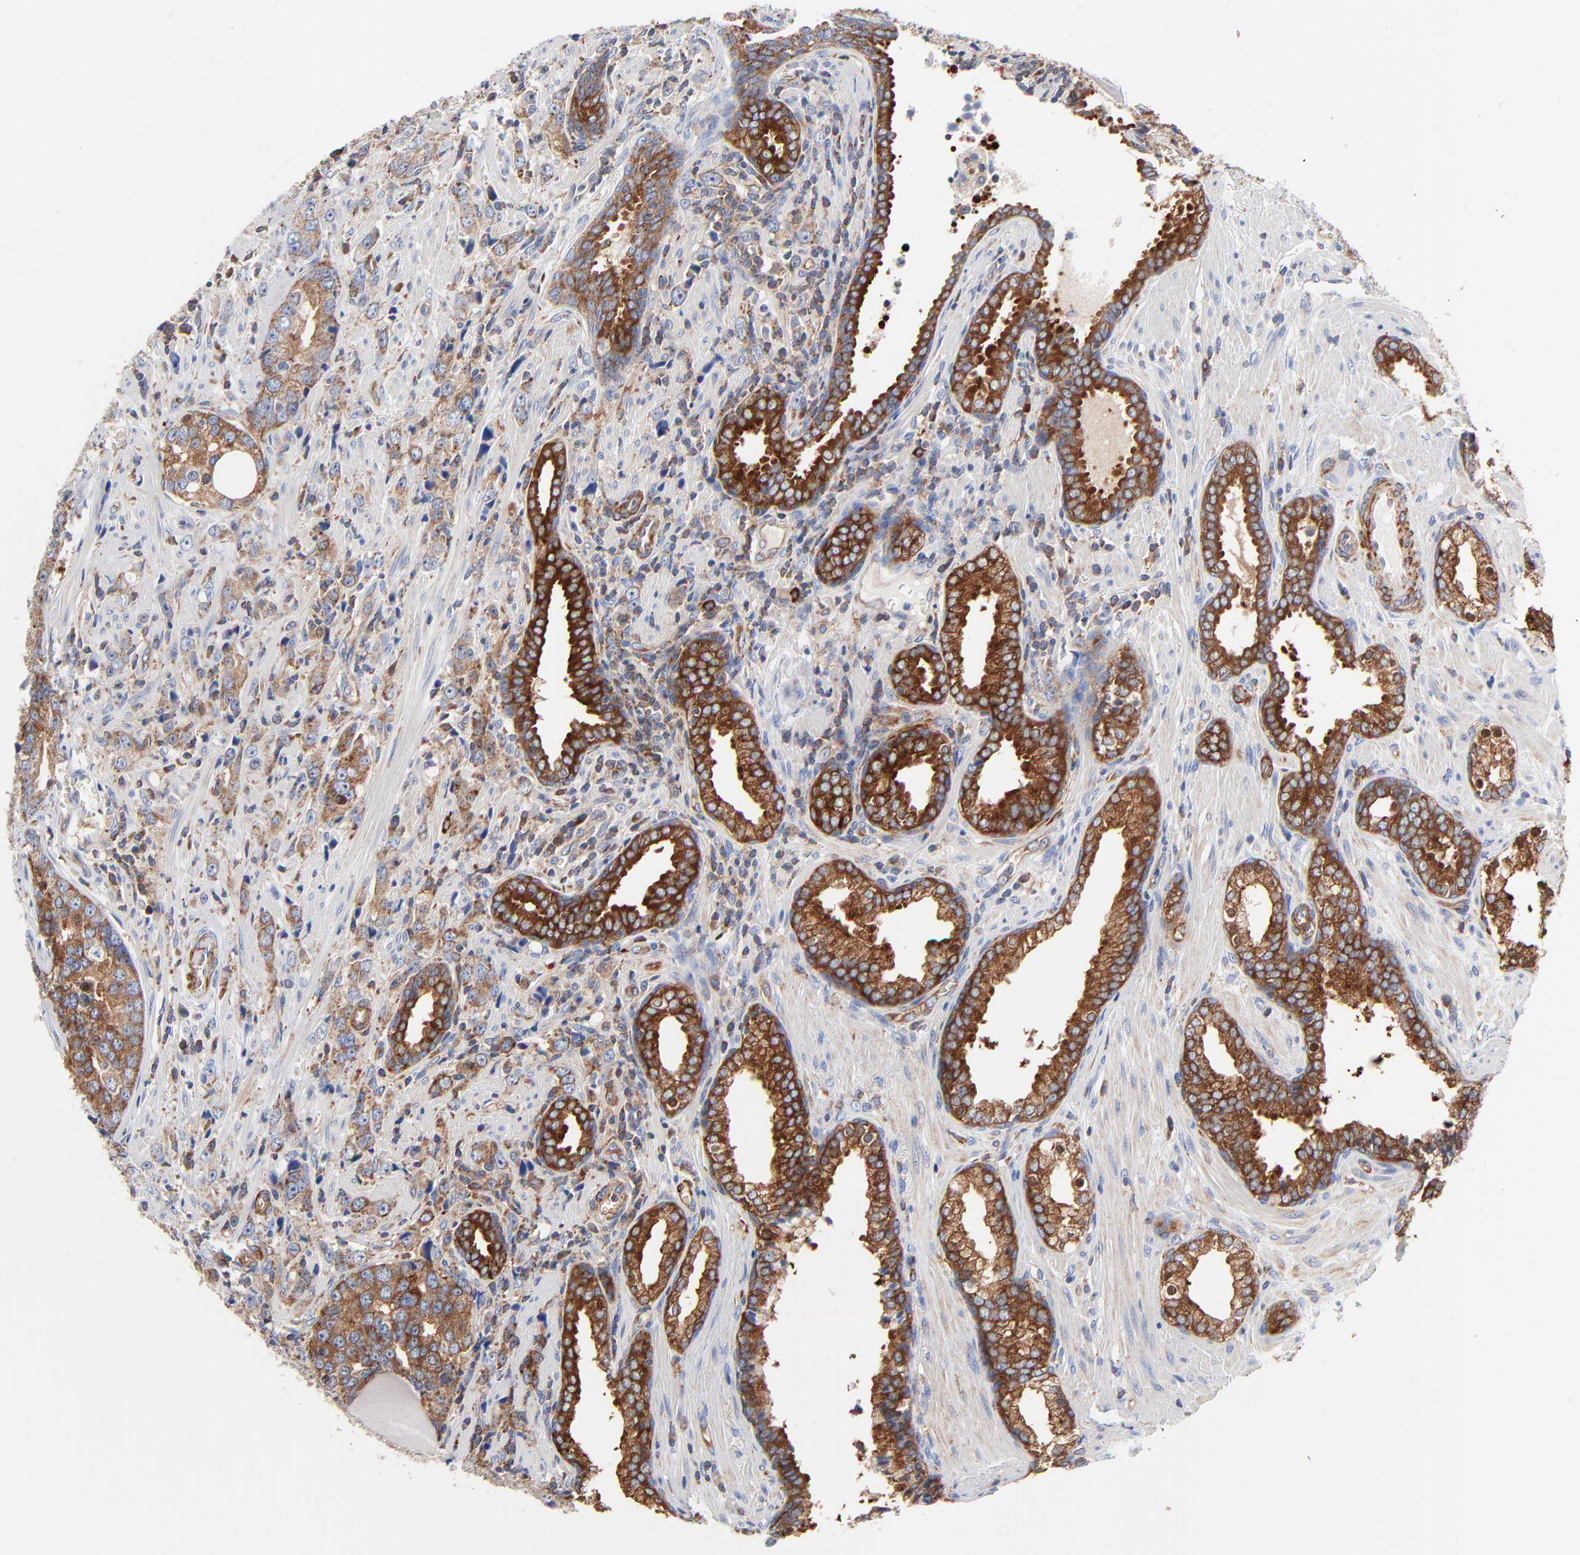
{"staining": {"intensity": "strong", "quantity": ">75%", "location": "cytoplasmic/membranous"}, "tissue": "prostate cancer", "cell_type": "Tumor cells", "image_type": "cancer", "snomed": [{"axis": "morphology", "description": "Adenocarcinoma, High grade"}, {"axis": "topography", "description": "Prostate"}], "caption": "High-grade adenocarcinoma (prostate) stained for a protein shows strong cytoplasmic/membranous positivity in tumor cells.", "gene": "CD2AP", "patient": {"sex": "male", "age": 71}}